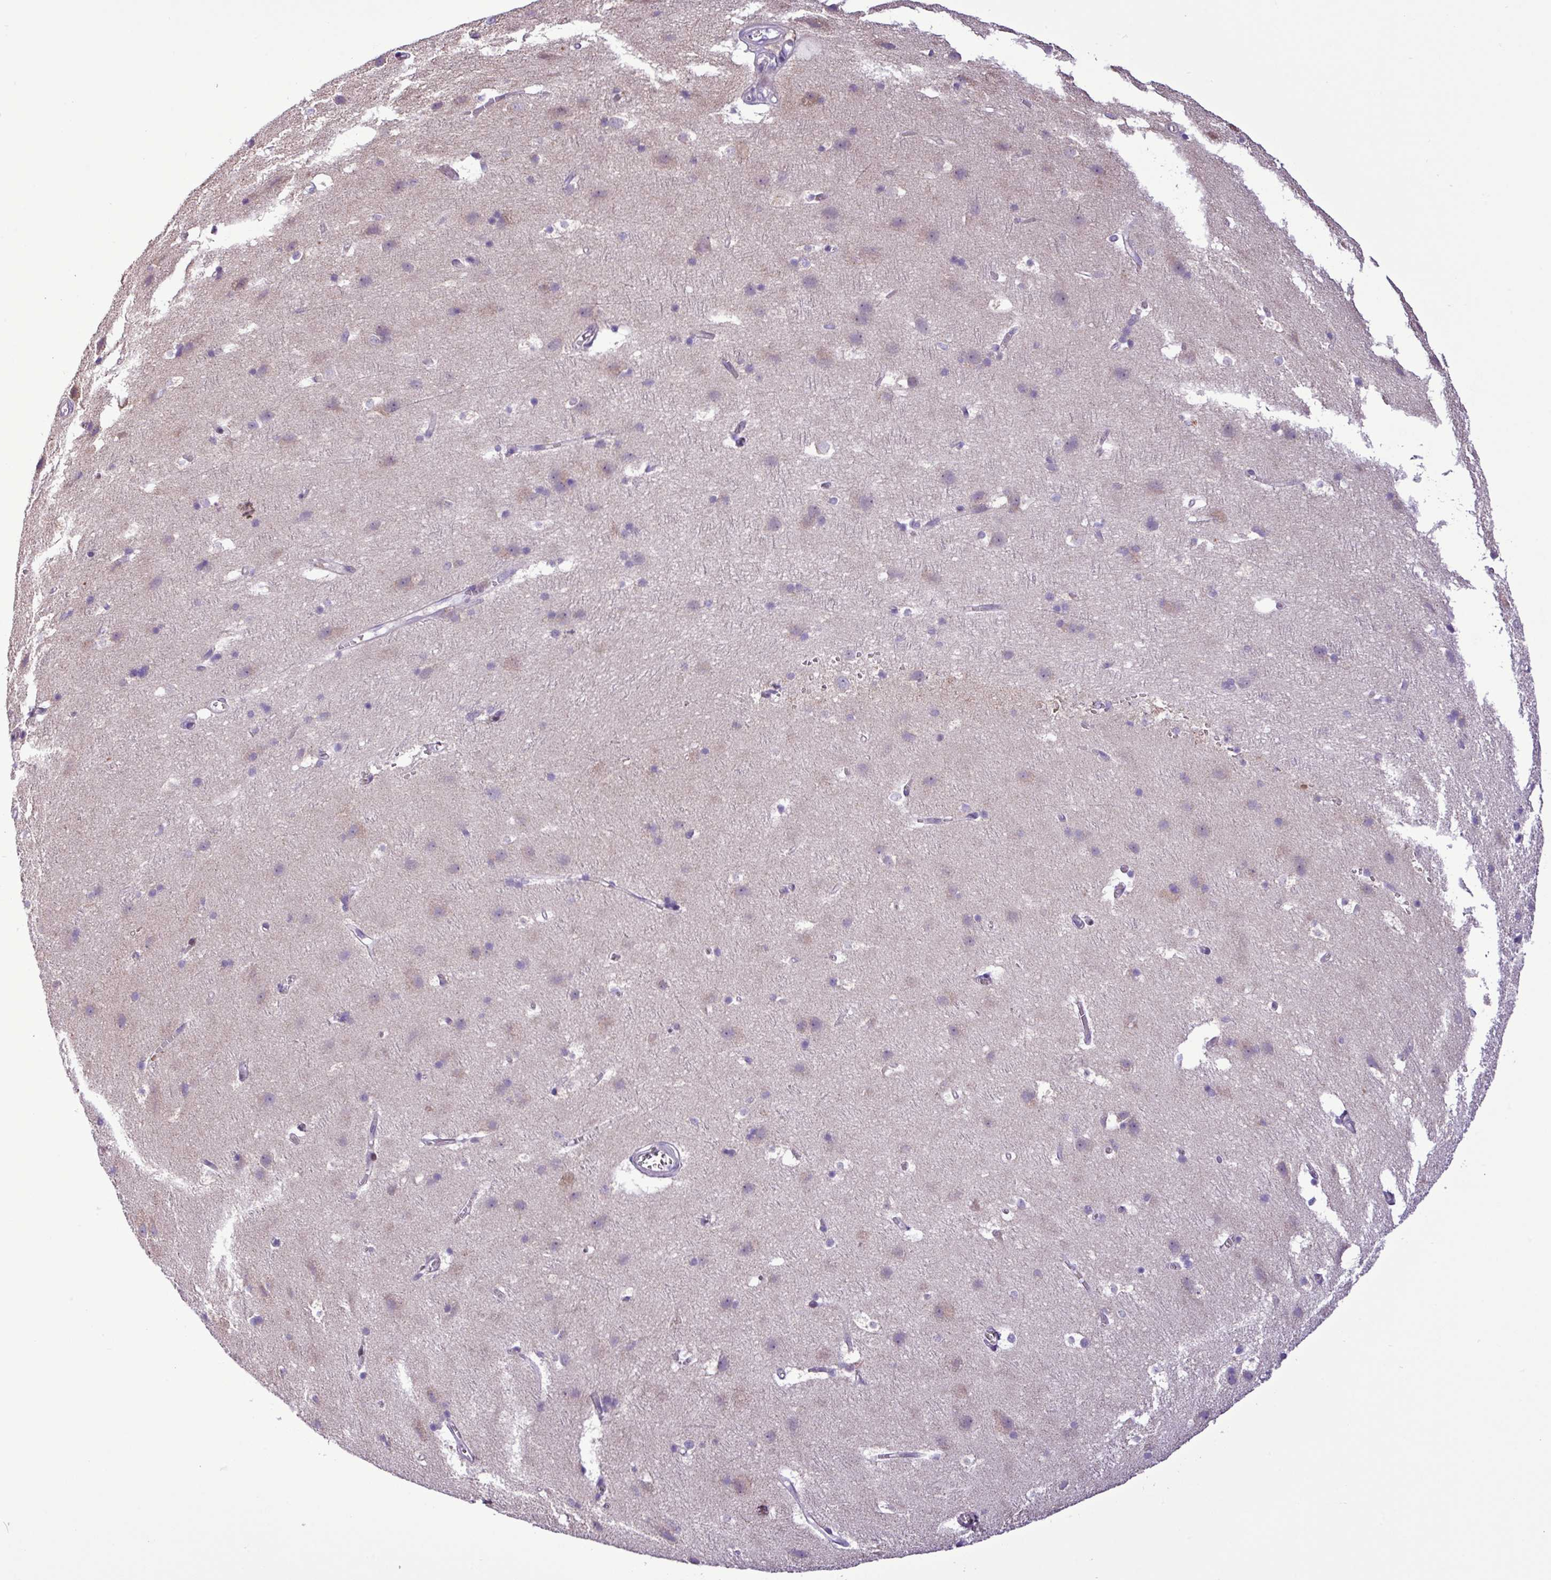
{"staining": {"intensity": "negative", "quantity": "none", "location": "none"}, "tissue": "cerebral cortex", "cell_type": "Endothelial cells", "image_type": "normal", "snomed": [{"axis": "morphology", "description": "Normal tissue, NOS"}, {"axis": "topography", "description": "Cerebral cortex"}], "caption": "Endothelial cells are negative for protein expression in benign human cerebral cortex. (DAB (3,3'-diaminobenzidine) immunohistochemistry with hematoxylin counter stain).", "gene": "FAM183A", "patient": {"sex": "male", "age": 54}}